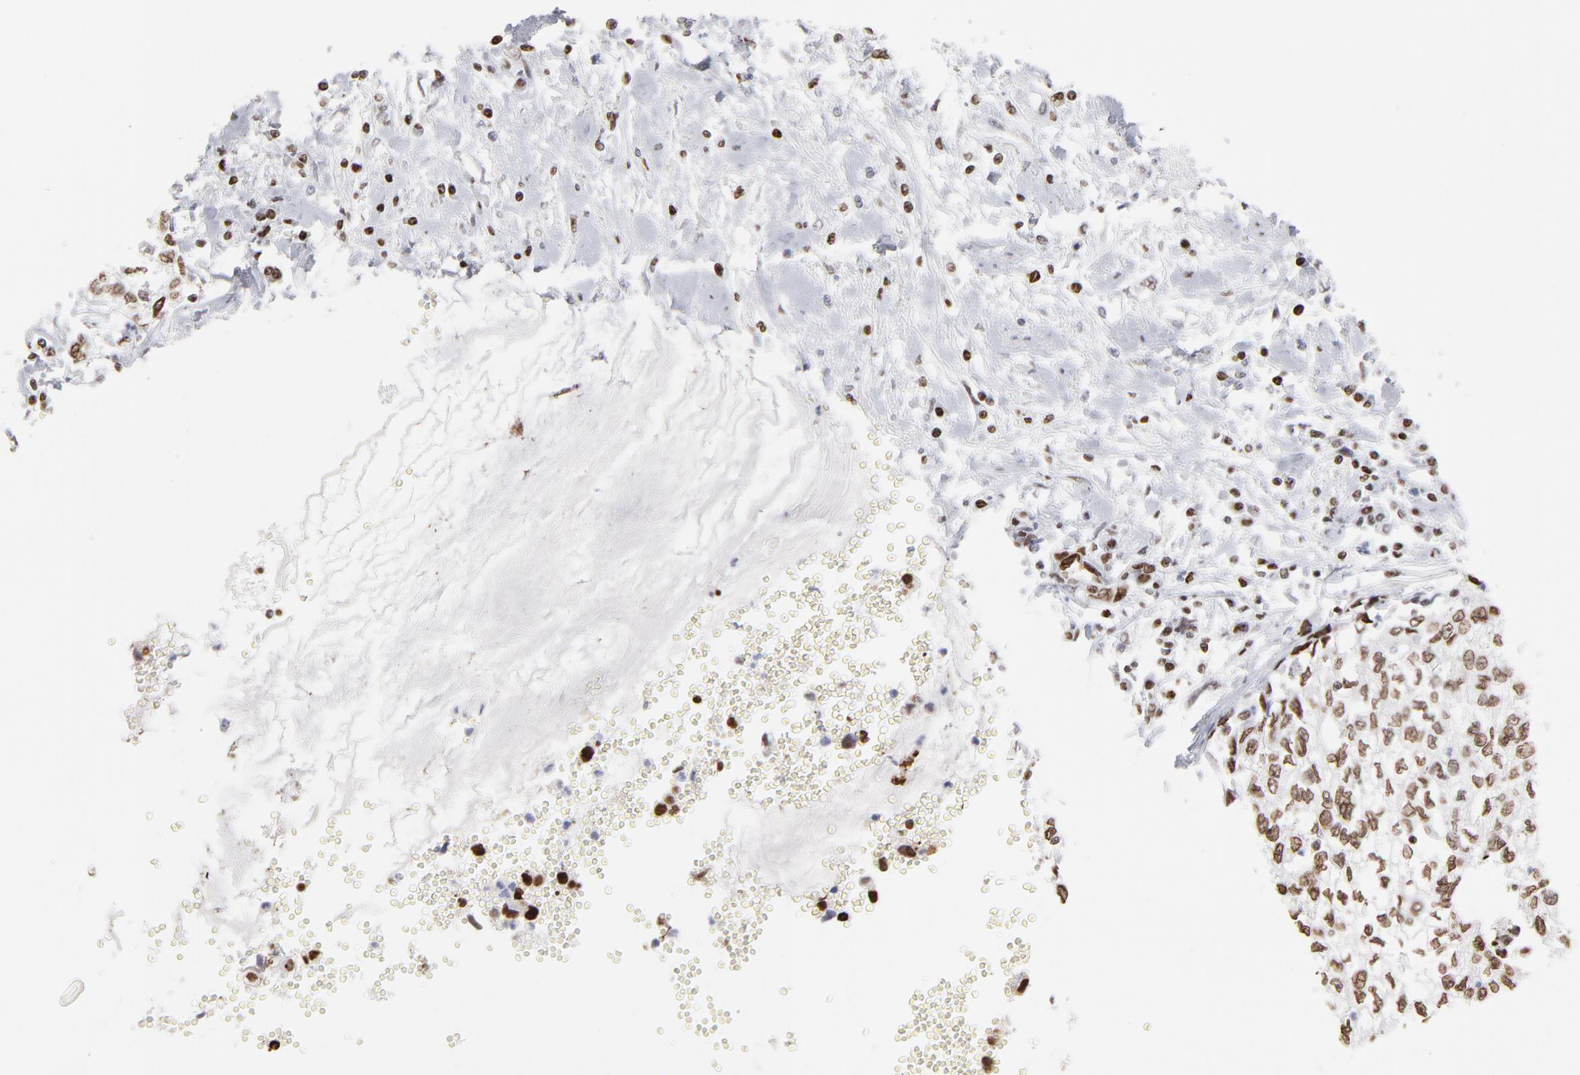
{"staining": {"intensity": "strong", "quantity": ">75%", "location": "nuclear"}, "tissue": "cervical cancer", "cell_type": "Tumor cells", "image_type": "cancer", "snomed": [{"axis": "morphology", "description": "Normal tissue, NOS"}, {"axis": "morphology", "description": "Squamous cell carcinoma, NOS"}, {"axis": "topography", "description": "Cervix"}], "caption": "Immunohistochemical staining of cervical cancer reveals strong nuclear protein positivity in about >75% of tumor cells. (DAB IHC with brightfield microscopy, high magnification).", "gene": "PARP1", "patient": {"sex": "female", "age": 45}}